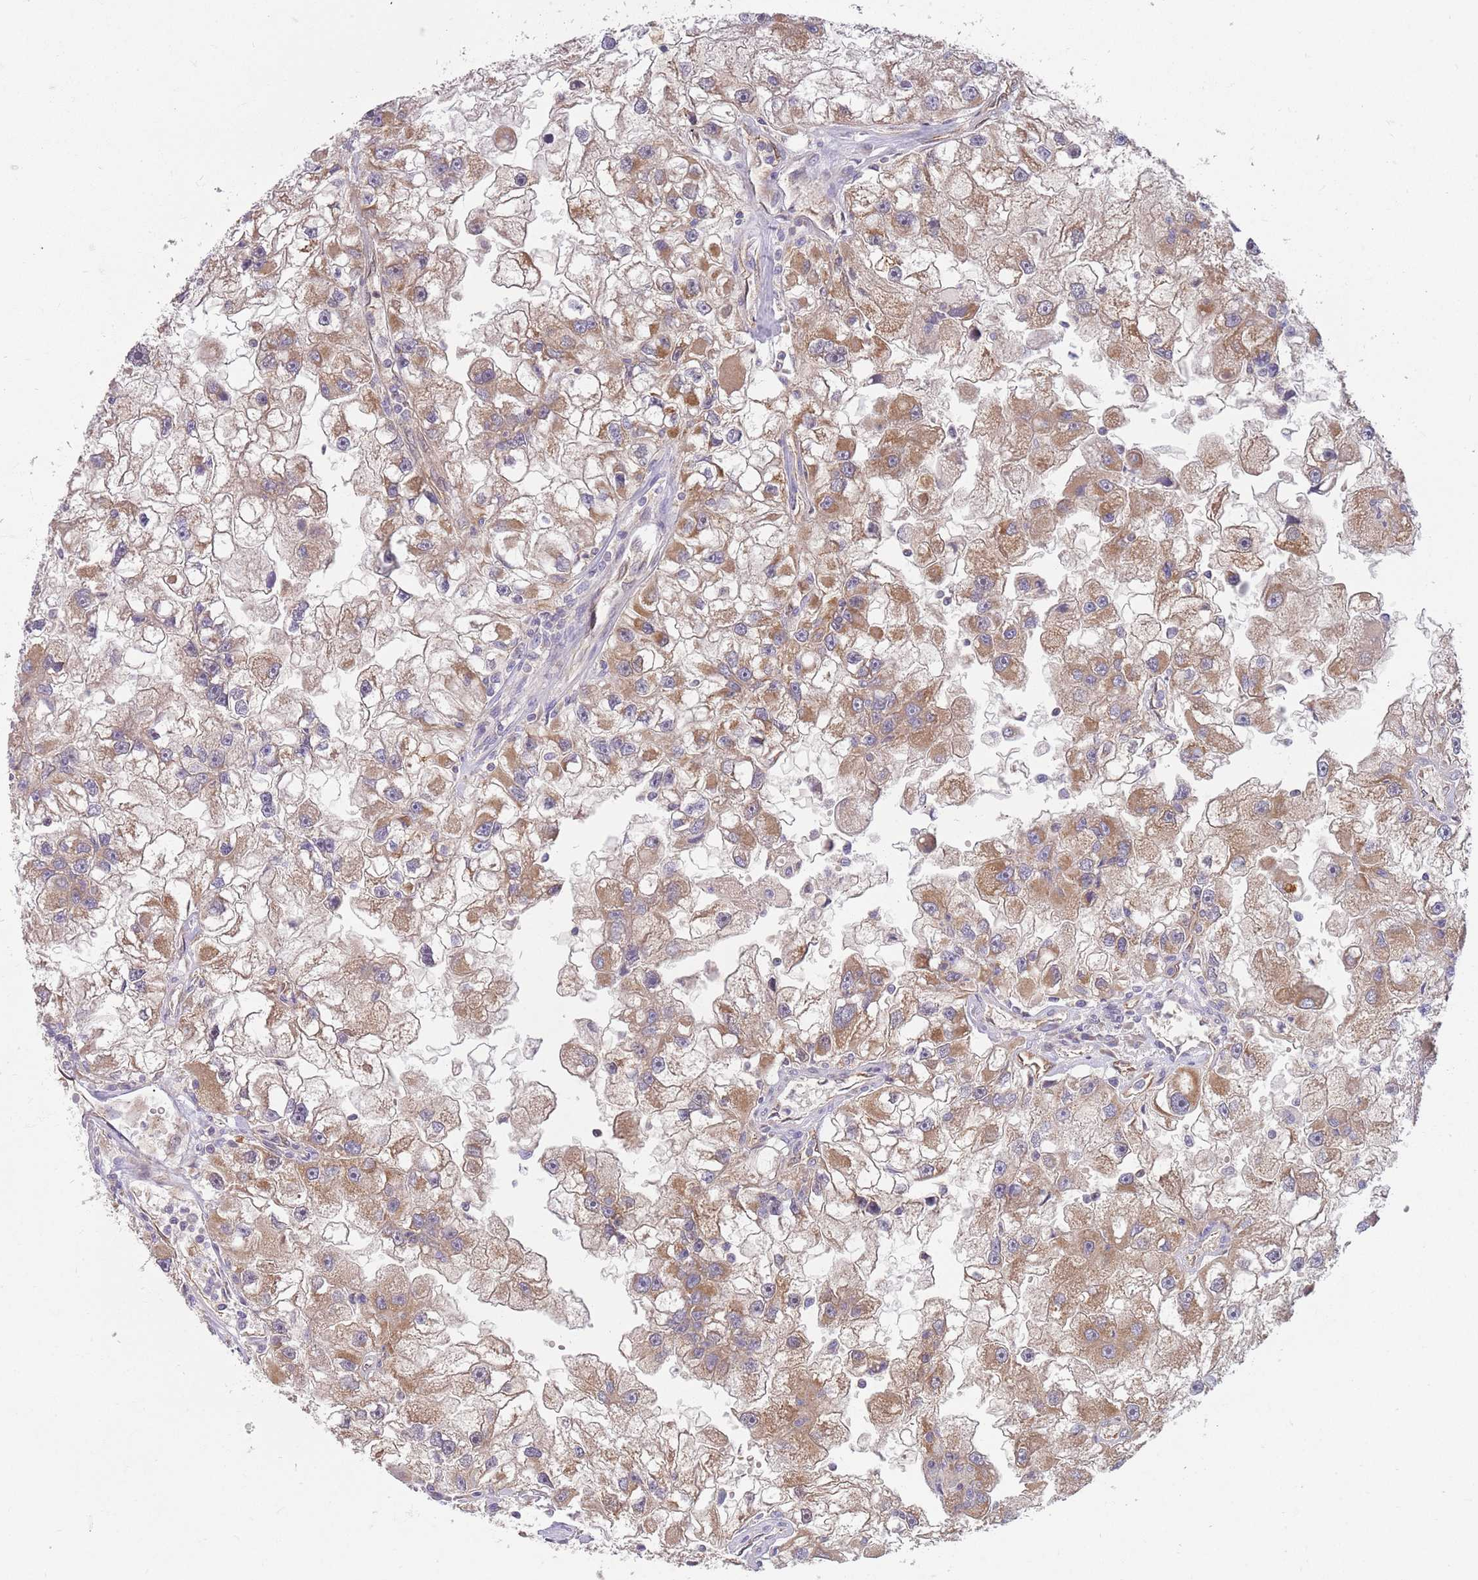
{"staining": {"intensity": "moderate", "quantity": "25%-75%", "location": "cytoplasmic/membranous"}, "tissue": "renal cancer", "cell_type": "Tumor cells", "image_type": "cancer", "snomed": [{"axis": "morphology", "description": "Adenocarcinoma, NOS"}, {"axis": "topography", "description": "Kidney"}], "caption": "There is medium levels of moderate cytoplasmic/membranous positivity in tumor cells of renal cancer (adenocarcinoma), as demonstrated by immunohistochemical staining (brown color).", "gene": "GUK1", "patient": {"sex": "male", "age": 63}}